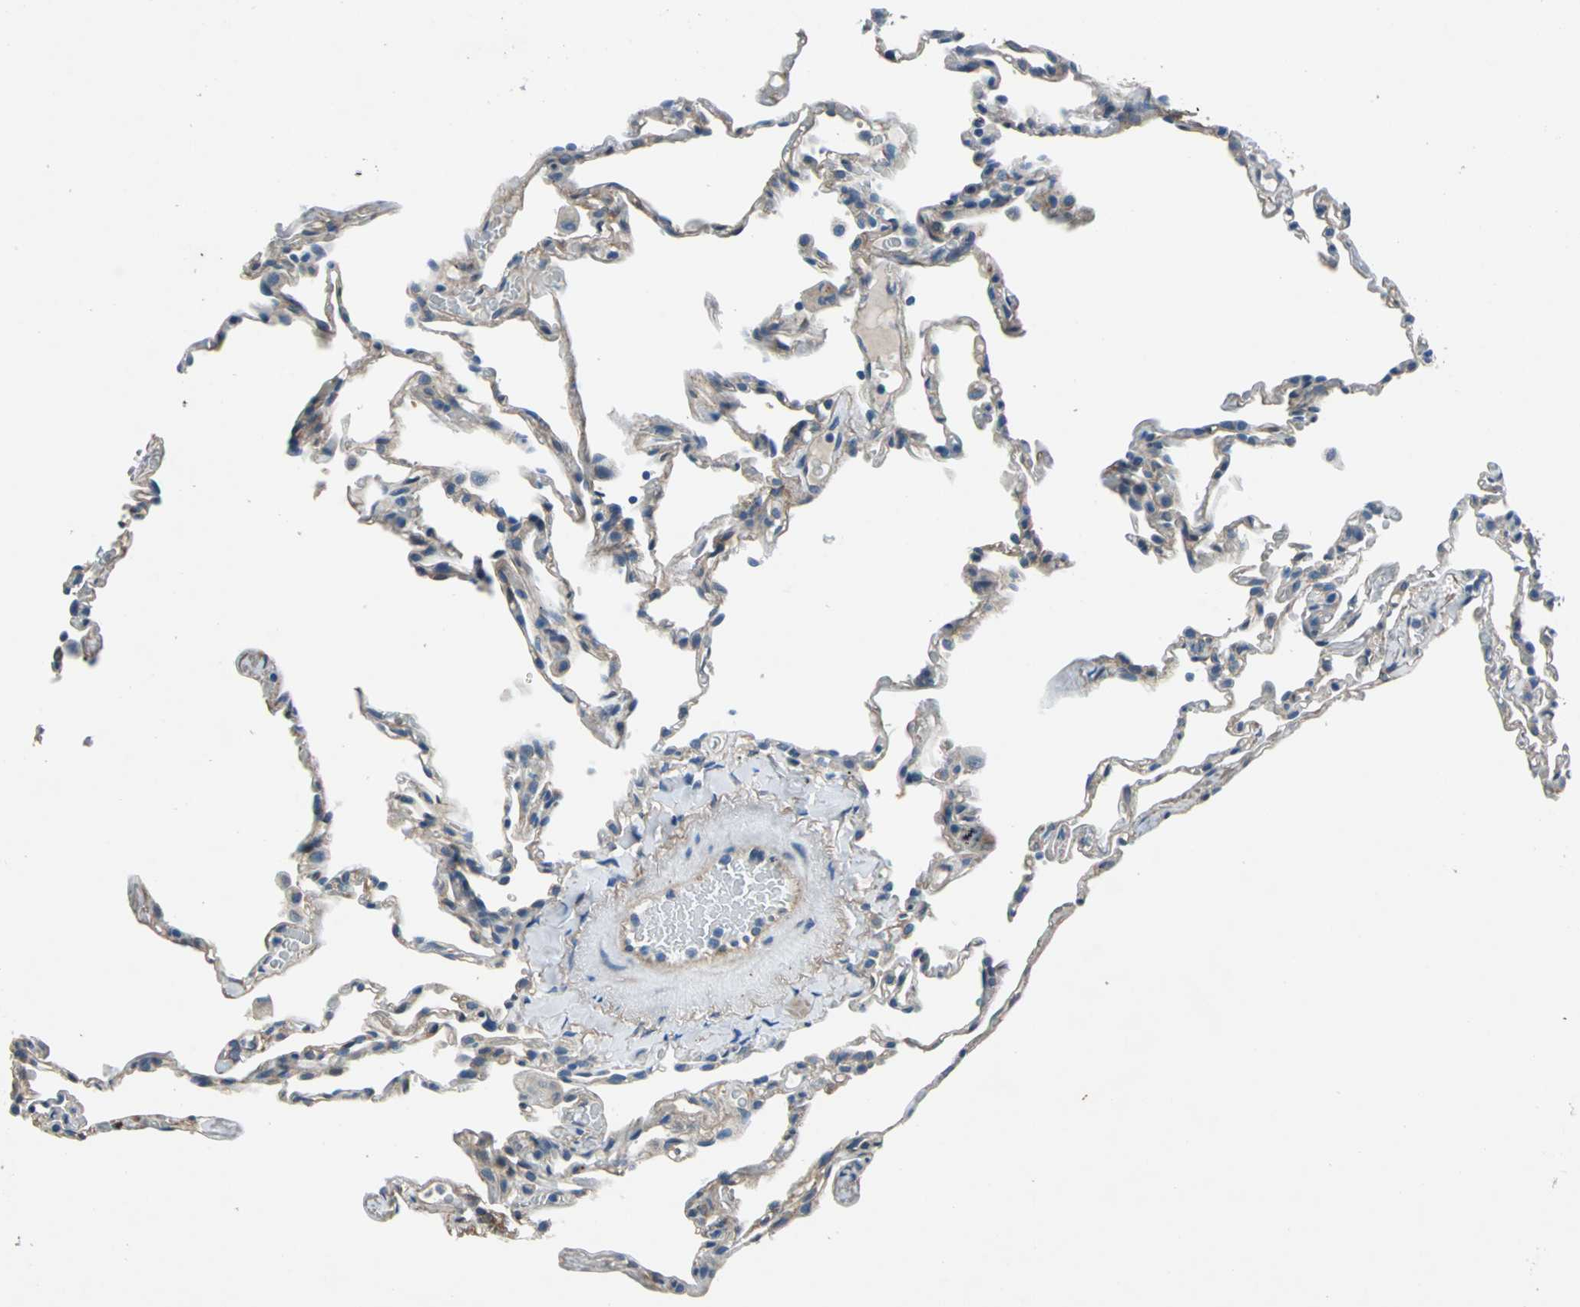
{"staining": {"intensity": "weak", "quantity": "25%-75%", "location": "cytoplasmic/membranous"}, "tissue": "lung", "cell_type": "Alveolar cells", "image_type": "normal", "snomed": [{"axis": "morphology", "description": "Normal tissue, NOS"}, {"axis": "topography", "description": "Lung"}], "caption": "Unremarkable lung displays weak cytoplasmic/membranous staining in approximately 25%-75% of alveolar cells, visualized by immunohistochemistry. Nuclei are stained in blue.", "gene": "CDC42EP1", "patient": {"sex": "male", "age": 59}}